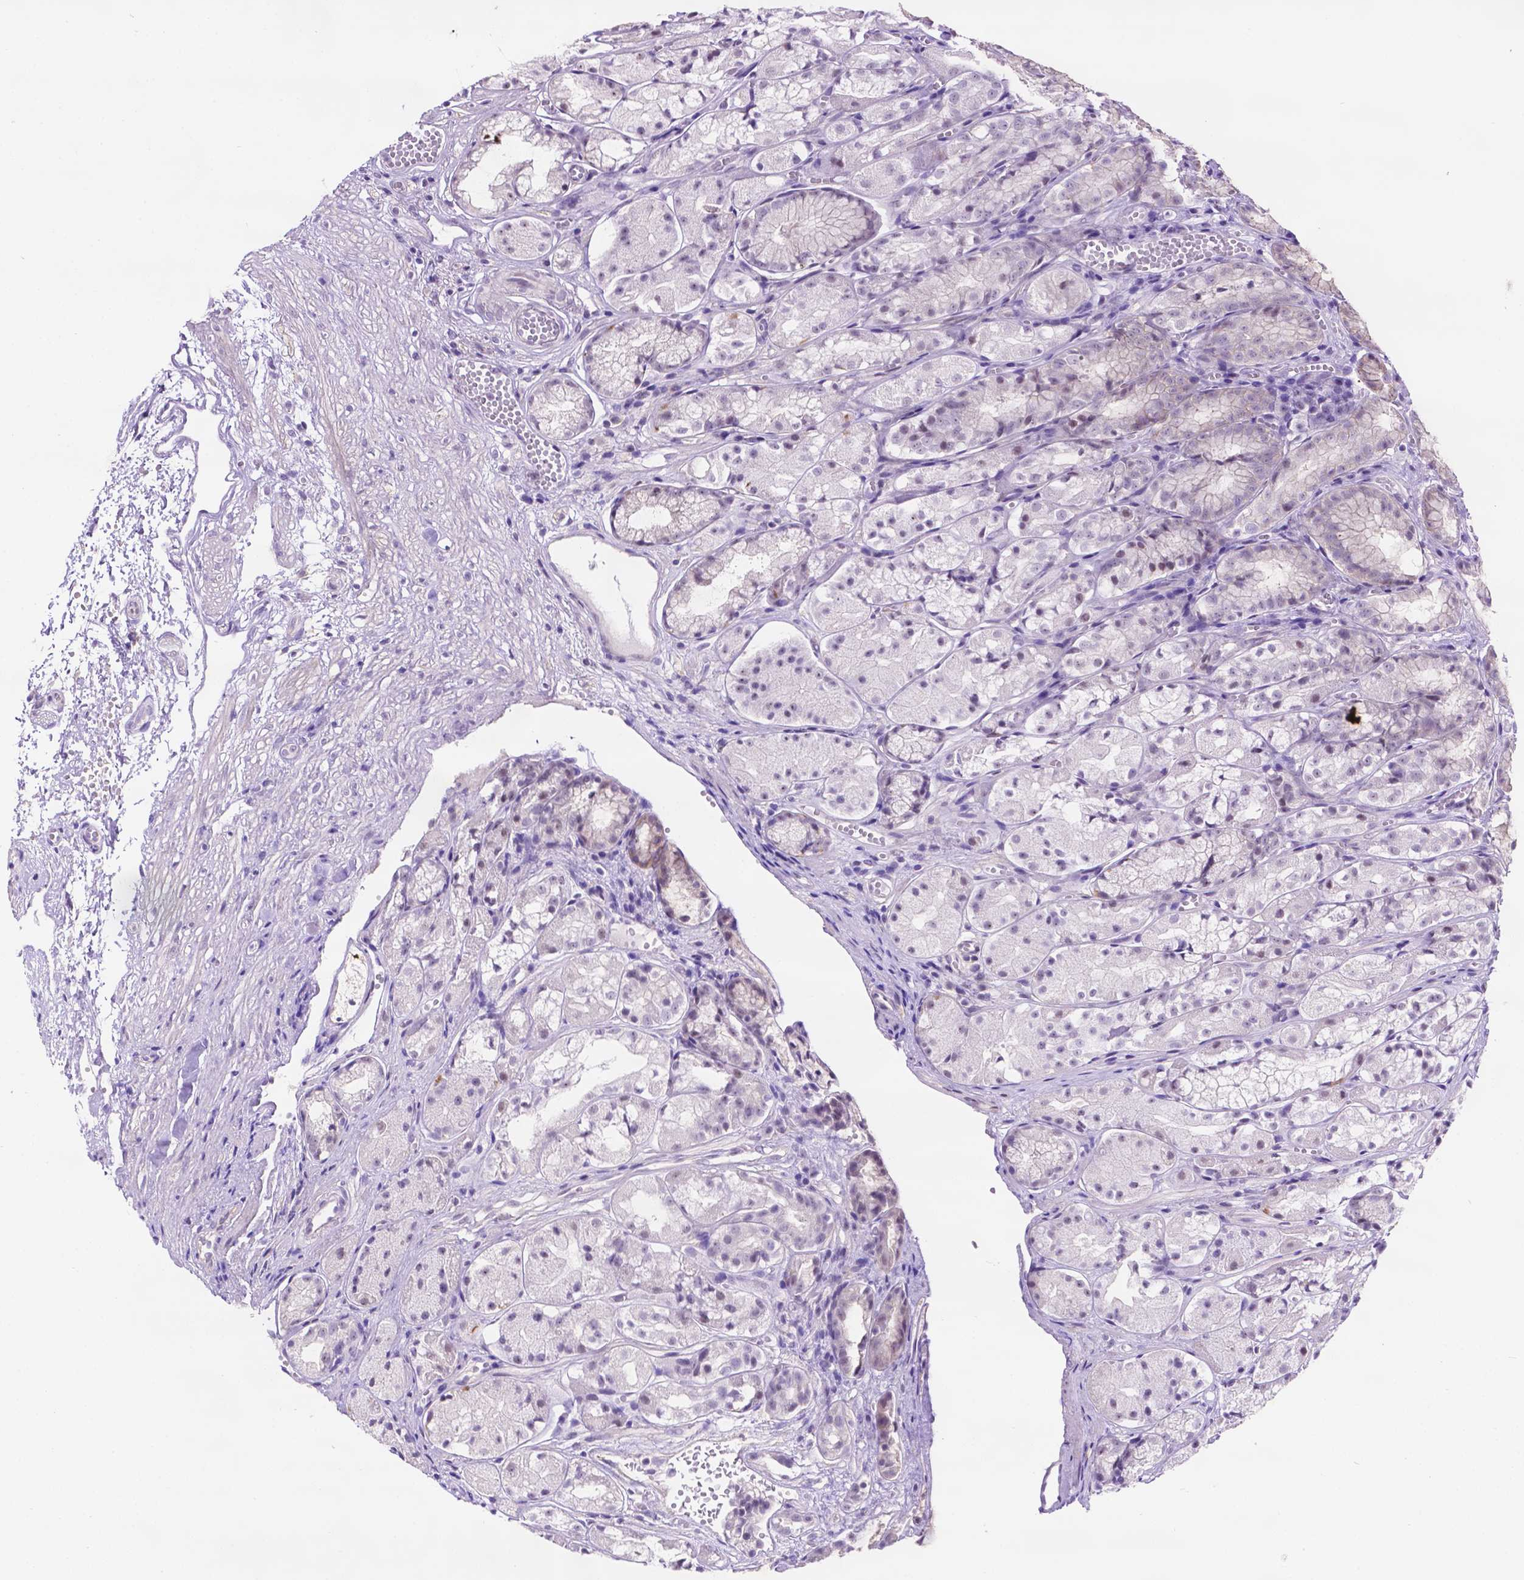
{"staining": {"intensity": "weak", "quantity": "25%-75%", "location": "cytoplasmic/membranous"}, "tissue": "stomach", "cell_type": "Glandular cells", "image_type": "normal", "snomed": [{"axis": "morphology", "description": "Normal tissue, NOS"}, {"axis": "topography", "description": "Stomach"}], "caption": "An IHC histopathology image of unremarkable tissue is shown. Protein staining in brown labels weak cytoplasmic/membranous positivity in stomach within glandular cells.", "gene": "TACSTD2", "patient": {"sex": "male", "age": 70}}